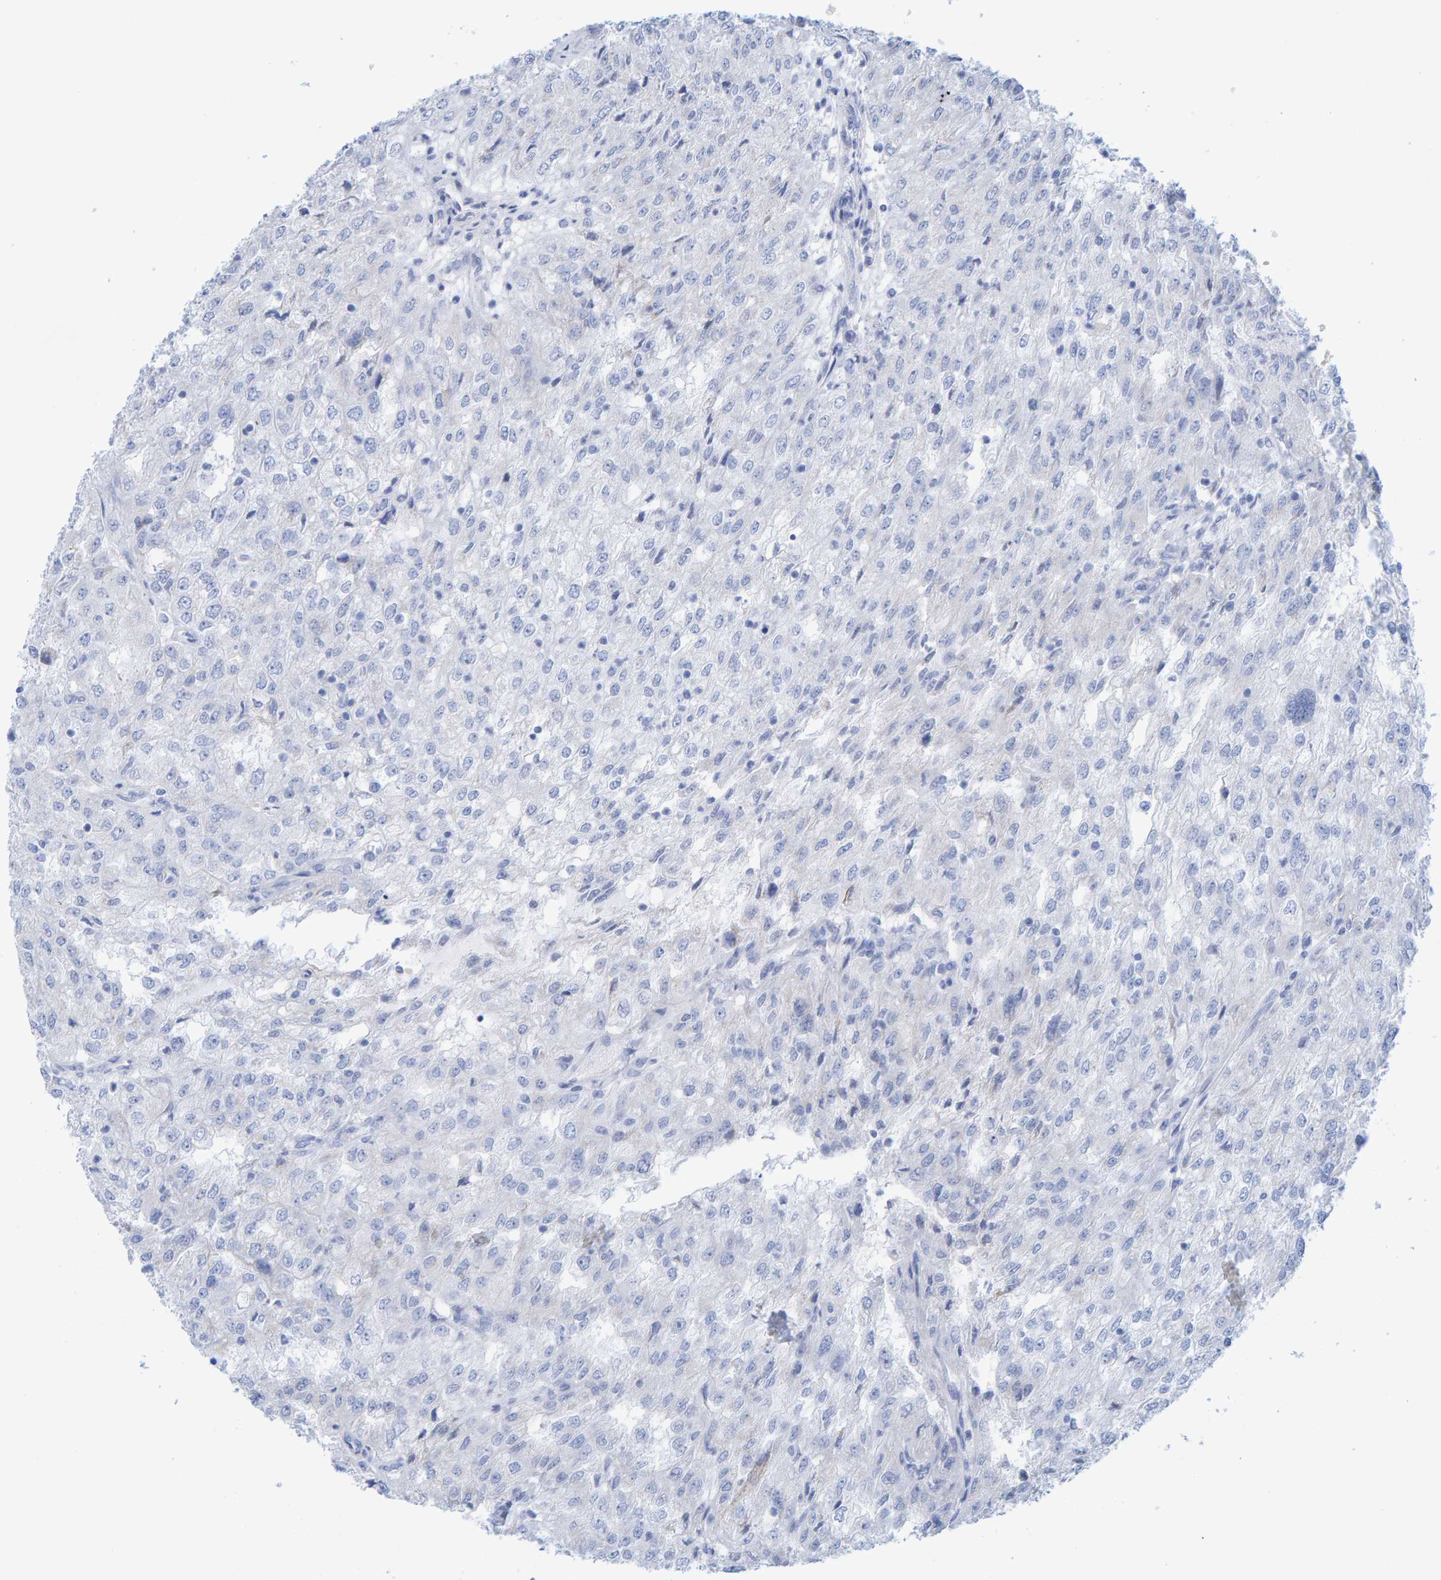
{"staining": {"intensity": "negative", "quantity": "none", "location": "none"}, "tissue": "renal cancer", "cell_type": "Tumor cells", "image_type": "cancer", "snomed": [{"axis": "morphology", "description": "Adenocarcinoma, NOS"}, {"axis": "topography", "description": "Kidney"}], "caption": "Immunohistochemical staining of renal cancer reveals no significant expression in tumor cells. The staining was performed using DAB (3,3'-diaminobenzidine) to visualize the protein expression in brown, while the nuclei were stained in blue with hematoxylin (Magnification: 20x).", "gene": "JAKMIP3", "patient": {"sex": "female", "age": 54}}